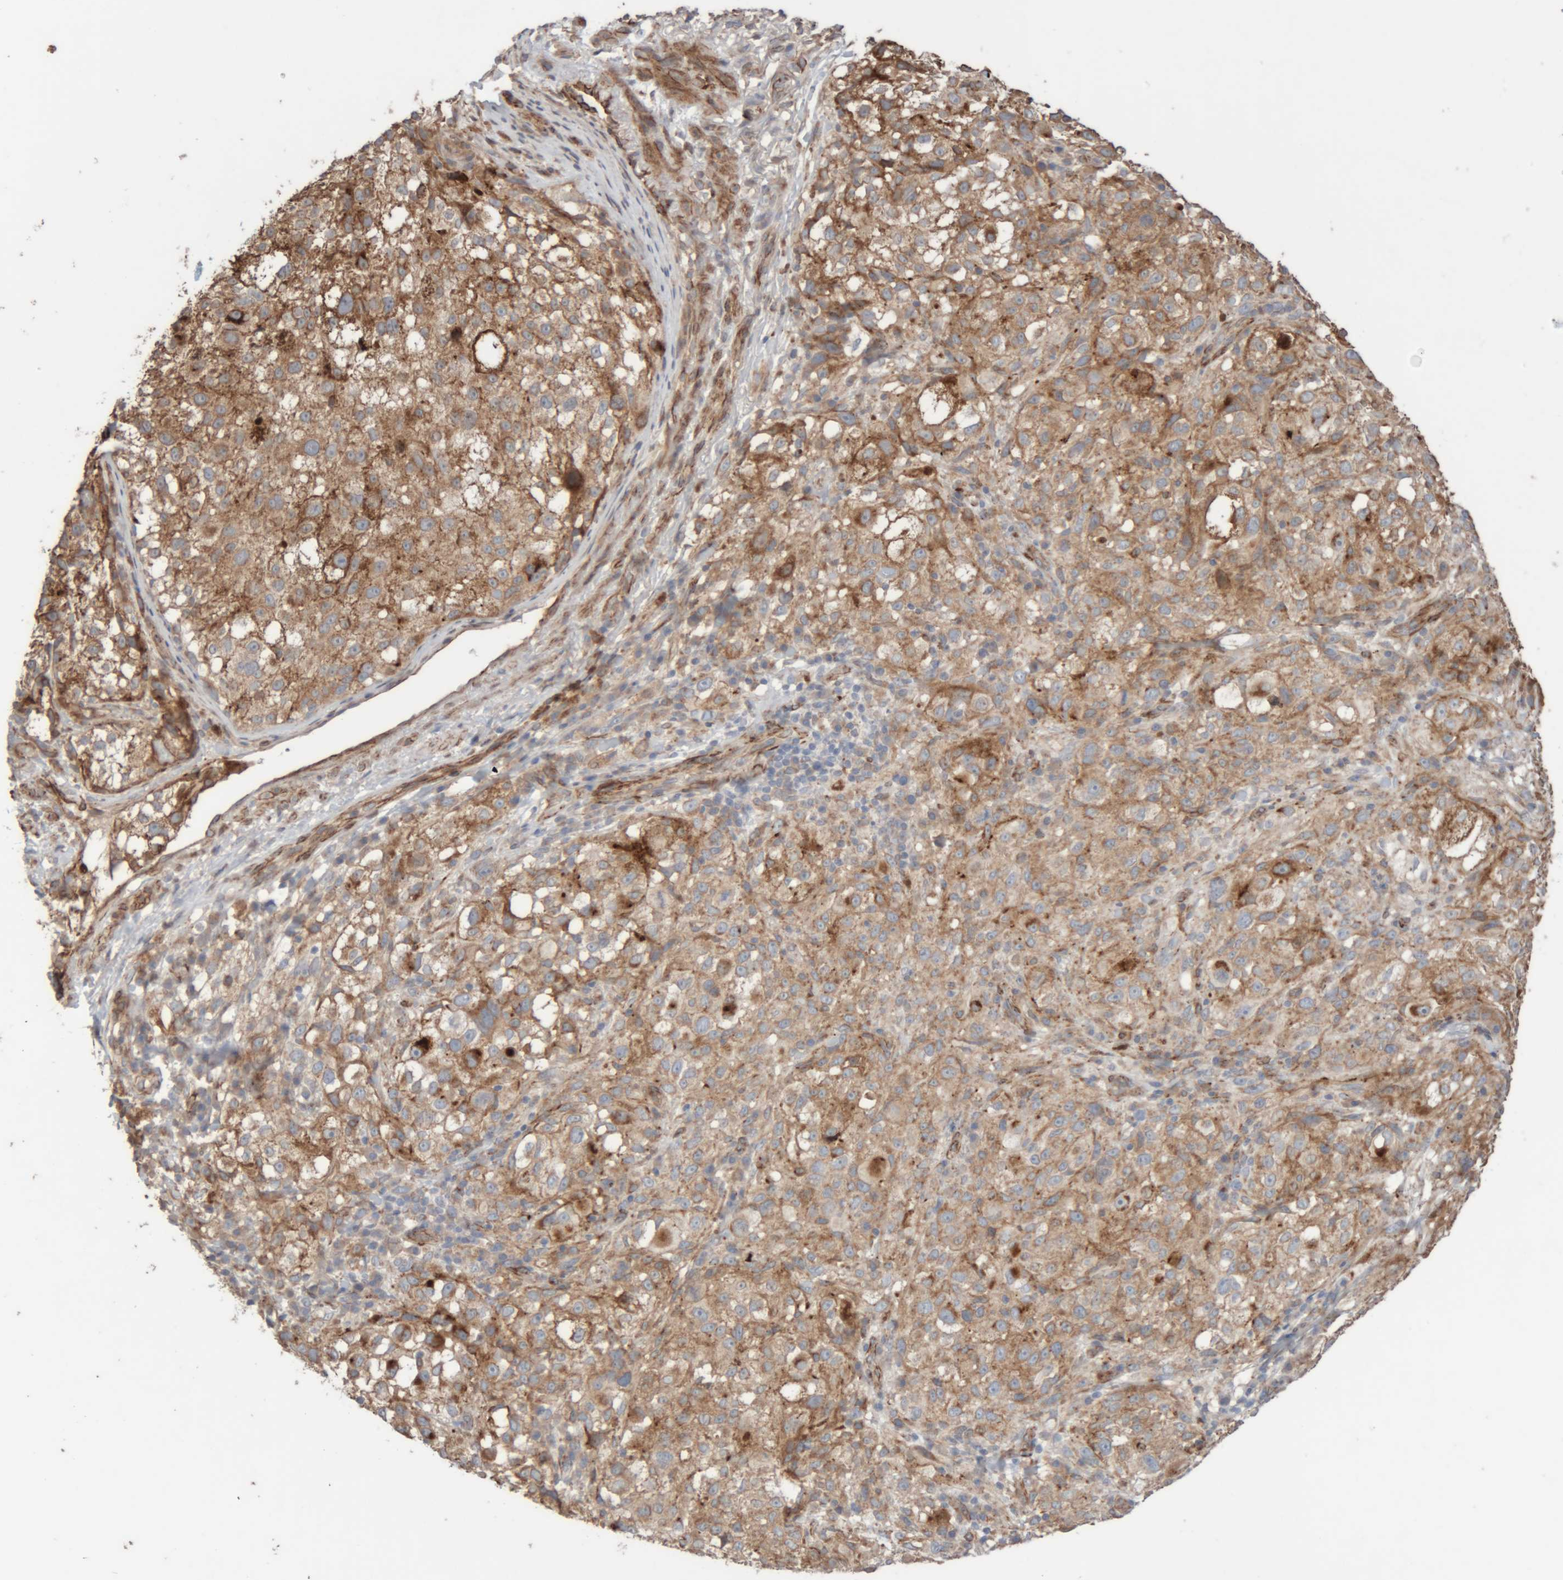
{"staining": {"intensity": "moderate", "quantity": "25%-75%", "location": "cytoplasmic/membranous"}, "tissue": "melanoma", "cell_type": "Tumor cells", "image_type": "cancer", "snomed": [{"axis": "morphology", "description": "Necrosis, NOS"}, {"axis": "morphology", "description": "Malignant melanoma, NOS"}, {"axis": "topography", "description": "Skin"}], "caption": "DAB (3,3'-diaminobenzidine) immunohistochemical staining of melanoma reveals moderate cytoplasmic/membranous protein expression in approximately 25%-75% of tumor cells.", "gene": "RAB32", "patient": {"sex": "female", "age": 87}}